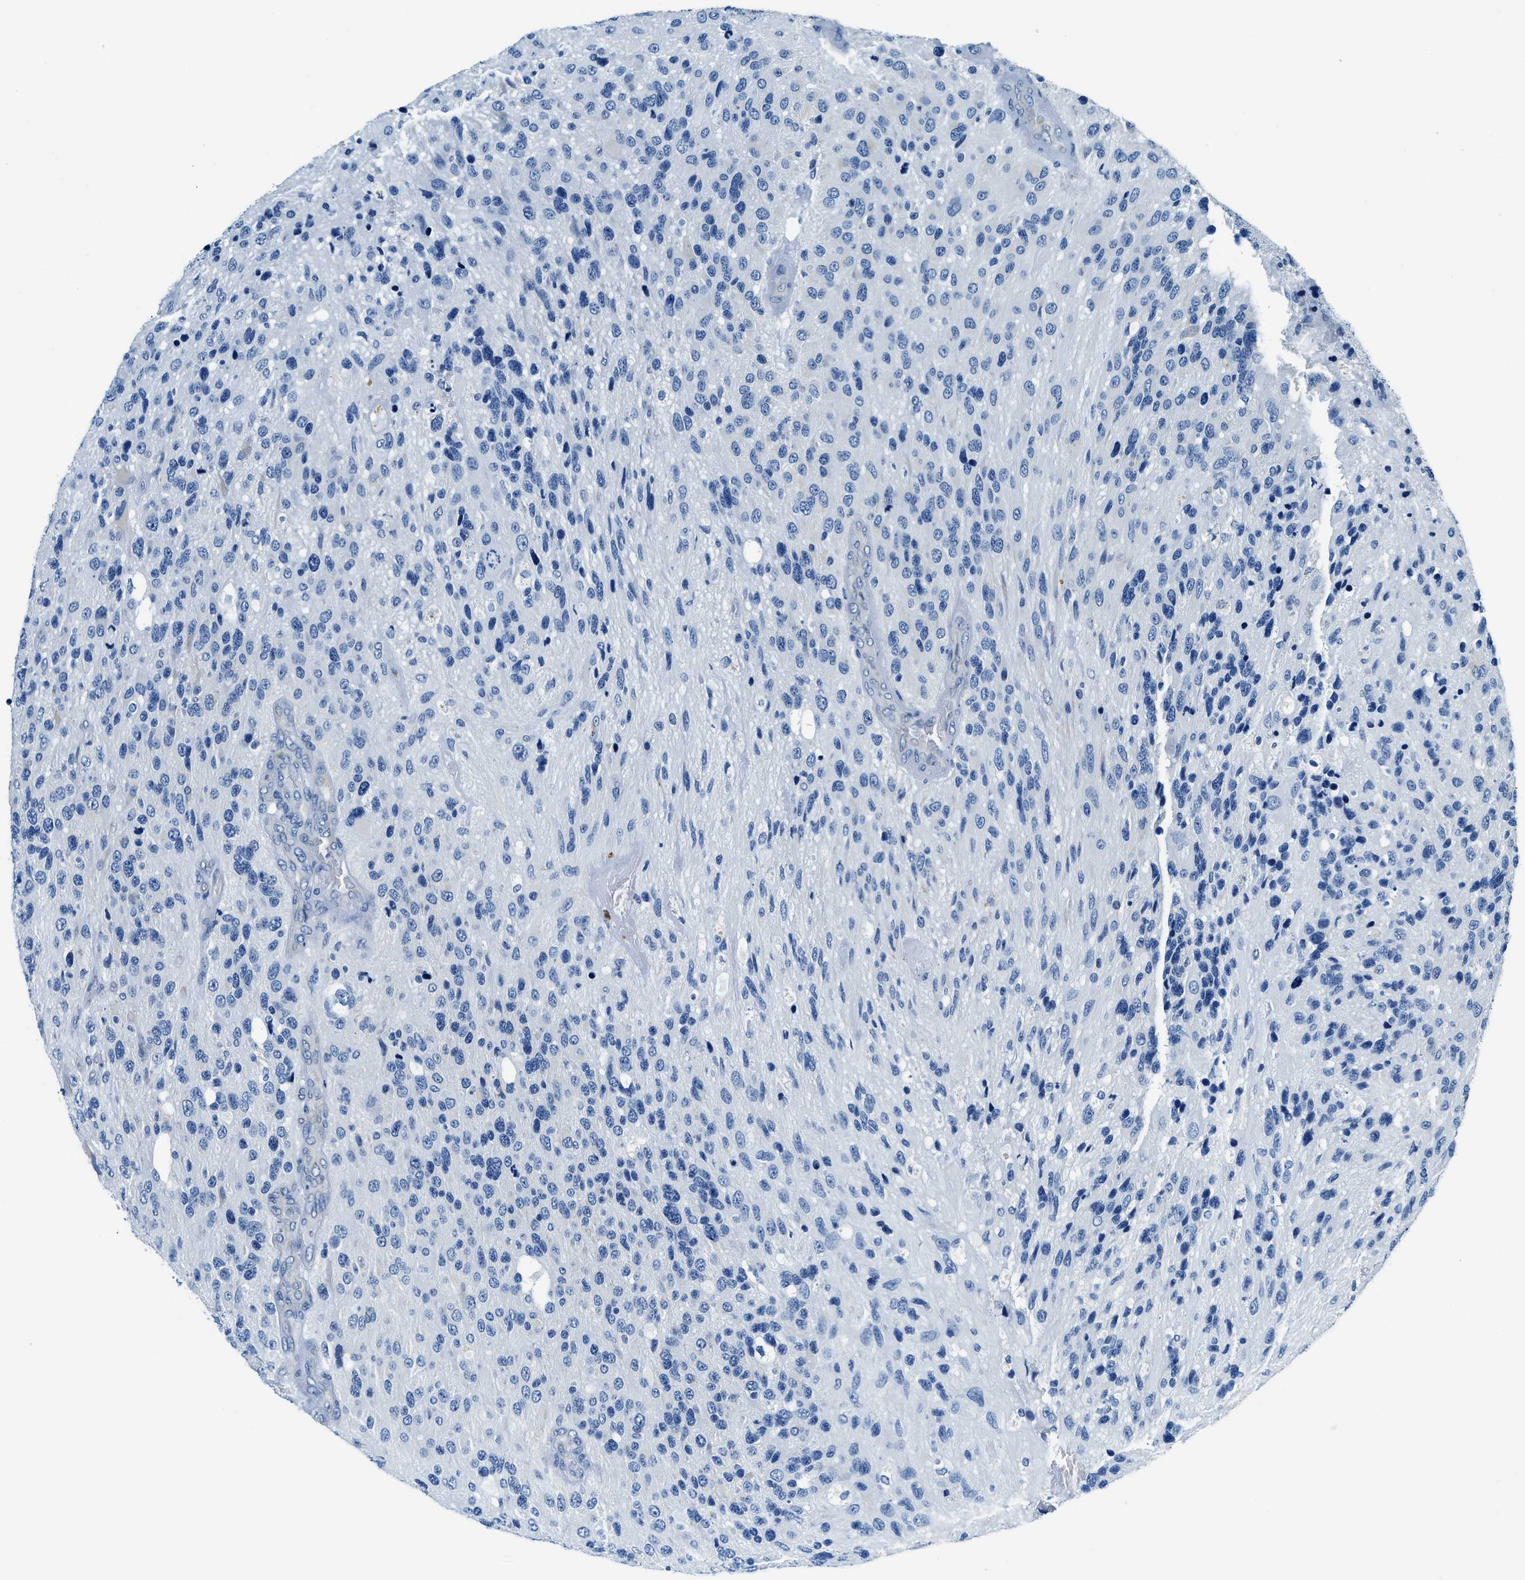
{"staining": {"intensity": "negative", "quantity": "none", "location": "none"}, "tissue": "glioma", "cell_type": "Tumor cells", "image_type": "cancer", "snomed": [{"axis": "morphology", "description": "Glioma, malignant, High grade"}, {"axis": "topography", "description": "Brain"}], "caption": "Immunohistochemistry (IHC) of glioma shows no positivity in tumor cells. (DAB immunohistochemistry (IHC) visualized using brightfield microscopy, high magnification).", "gene": "UBAC2", "patient": {"sex": "female", "age": 58}}